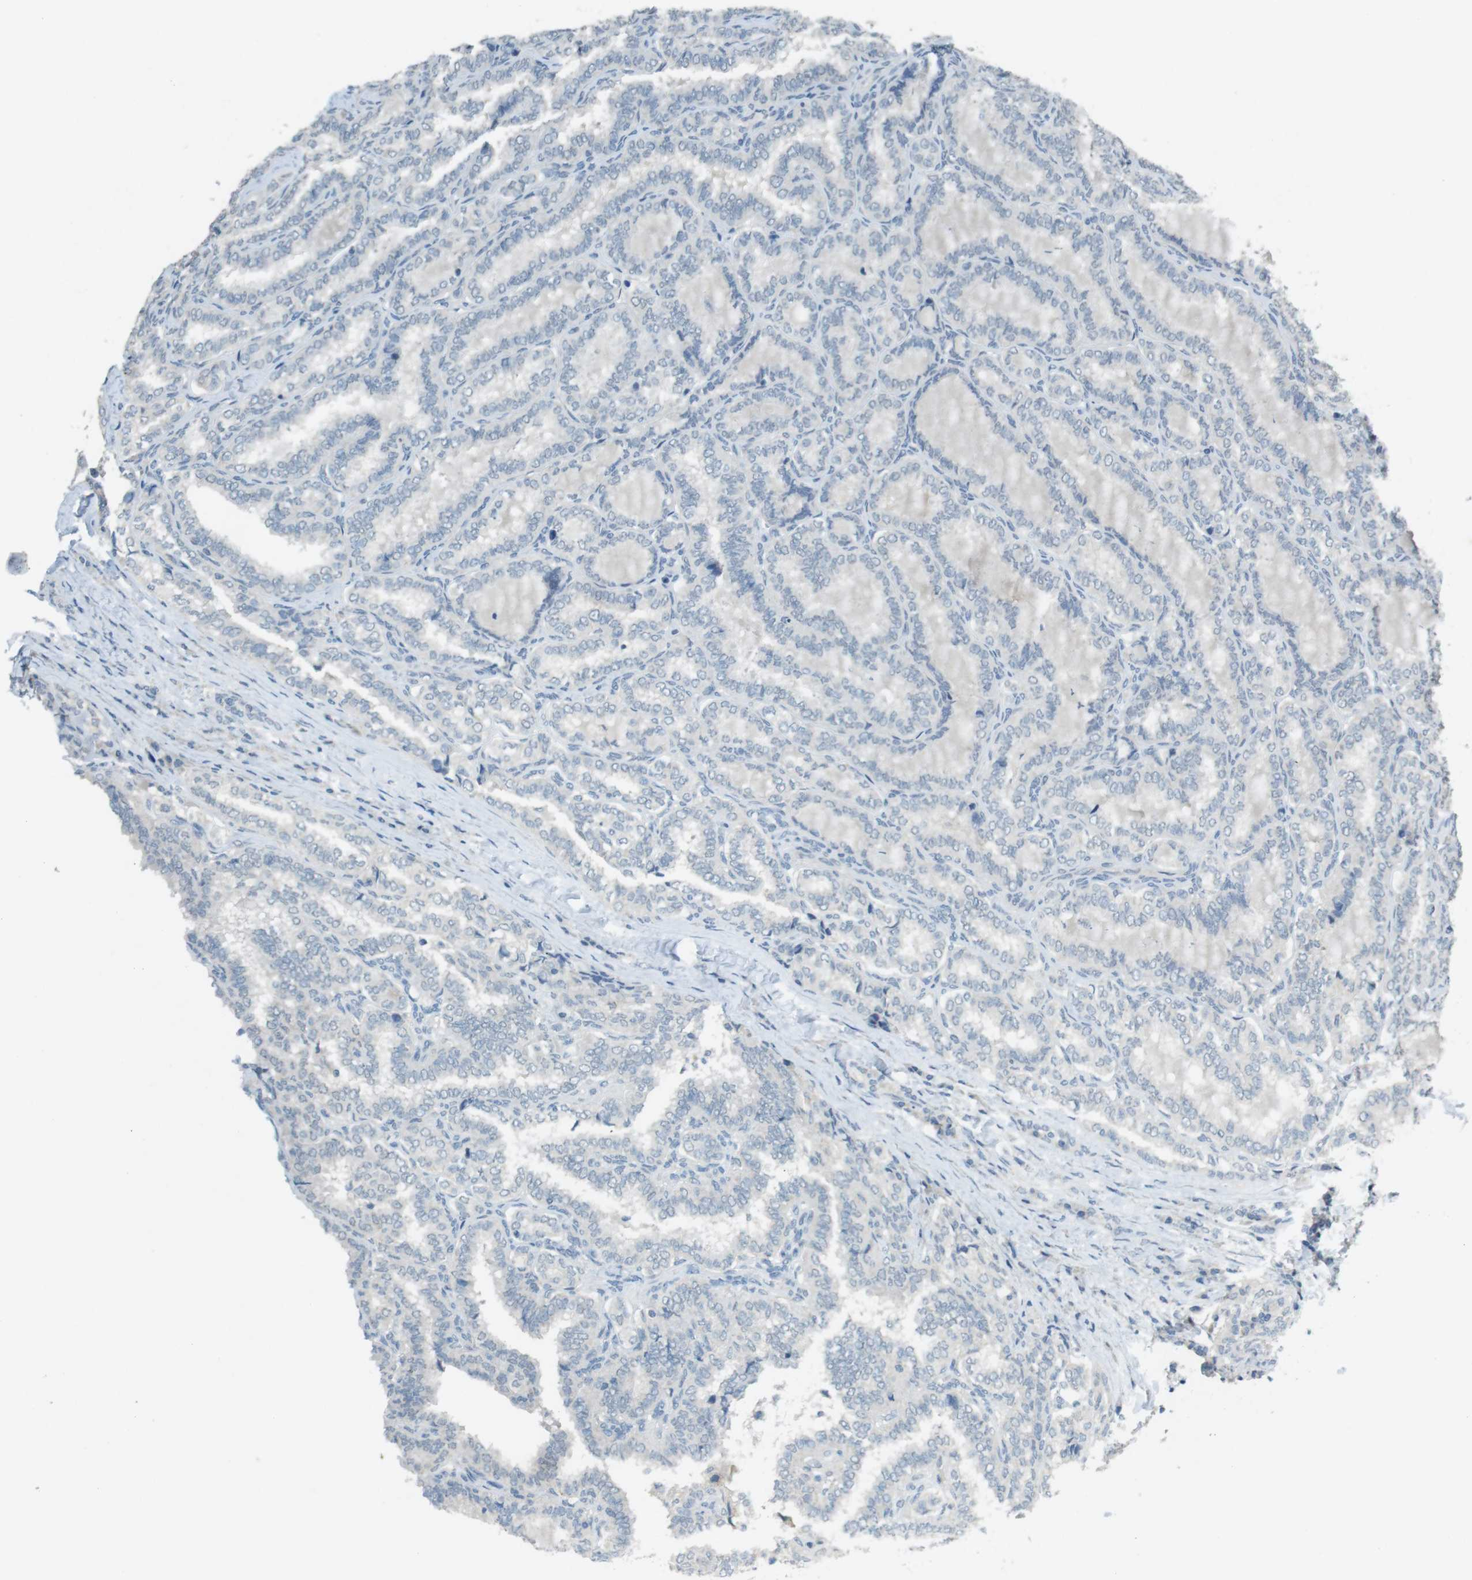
{"staining": {"intensity": "negative", "quantity": "none", "location": "none"}, "tissue": "thyroid cancer", "cell_type": "Tumor cells", "image_type": "cancer", "snomed": [{"axis": "morphology", "description": "Normal tissue, NOS"}, {"axis": "morphology", "description": "Papillary adenocarcinoma, NOS"}, {"axis": "topography", "description": "Thyroid gland"}], "caption": "Tumor cells show no significant staining in thyroid papillary adenocarcinoma.", "gene": "MUC5B", "patient": {"sex": "female", "age": 30}}